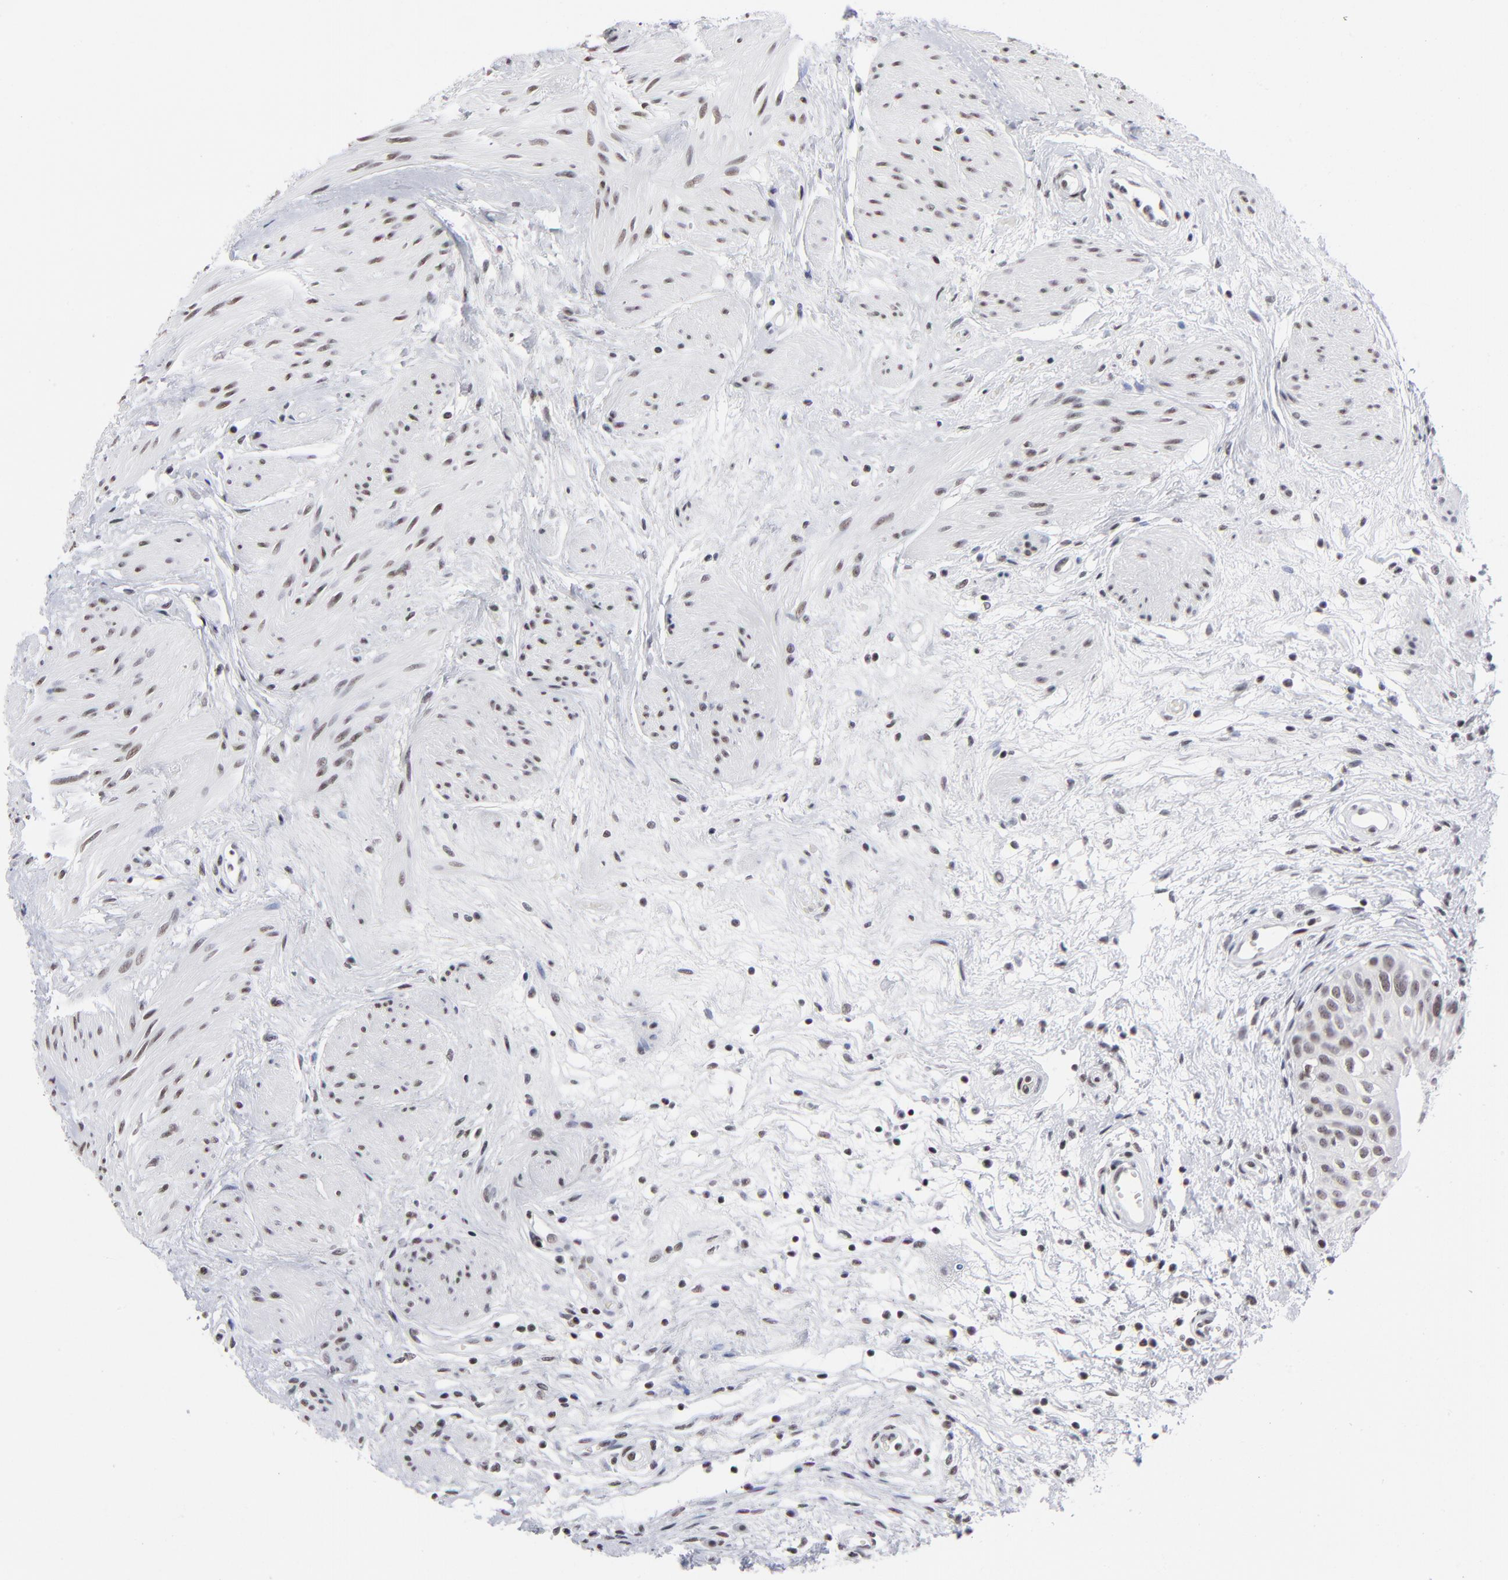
{"staining": {"intensity": "weak", "quantity": ">75%", "location": "nuclear"}, "tissue": "urinary bladder", "cell_type": "Urothelial cells", "image_type": "normal", "snomed": [{"axis": "morphology", "description": "Normal tissue, NOS"}, {"axis": "topography", "description": "Urinary bladder"}], "caption": "Immunohistochemical staining of benign human urinary bladder shows low levels of weak nuclear expression in about >75% of urothelial cells. (brown staining indicates protein expression, while blue staining denotes nuclei).", "gene": "SP2", "patient": {"sex": "female", "age": 55}}